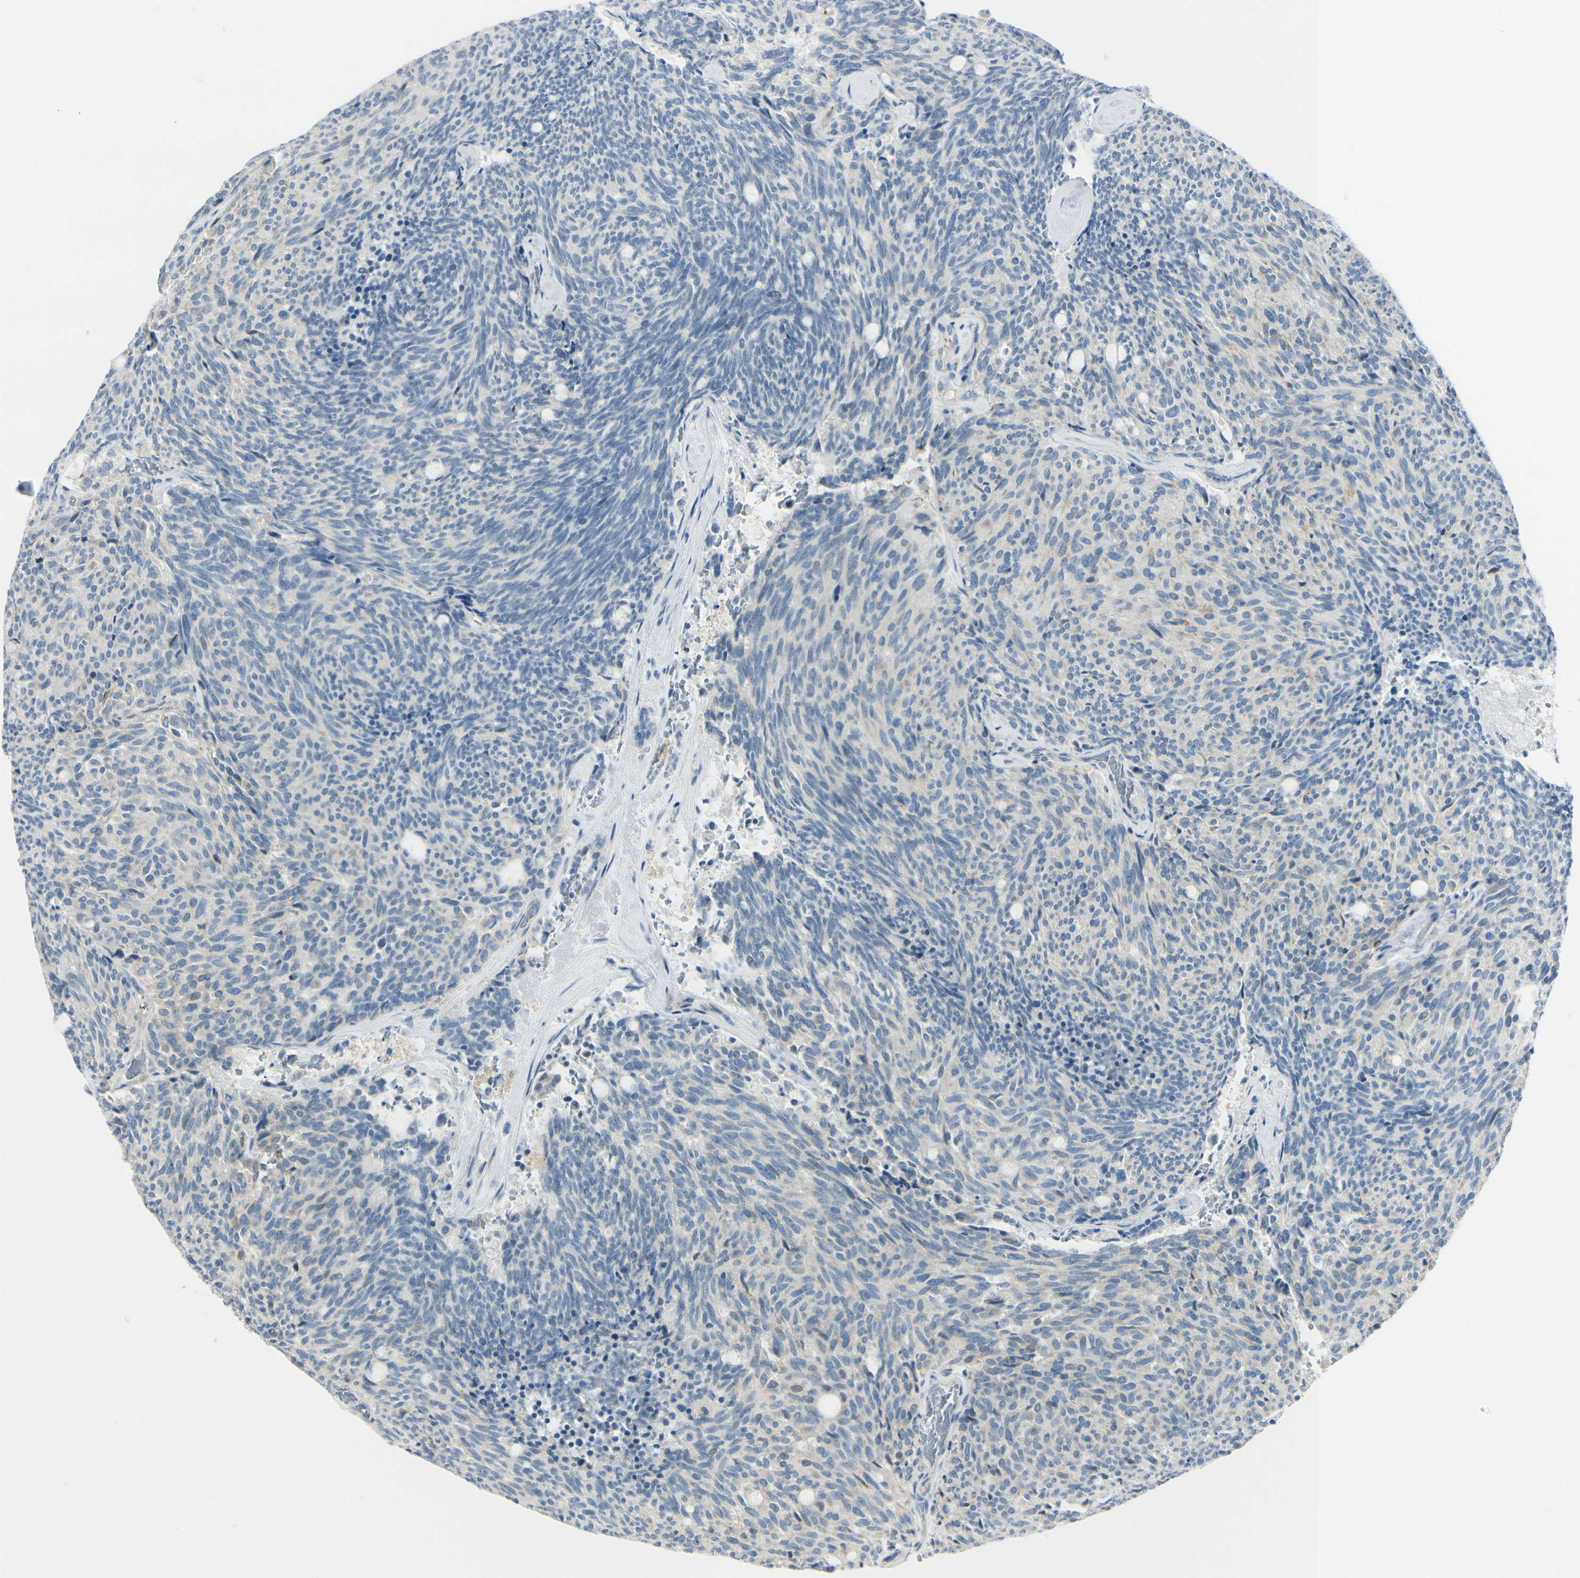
{"staining": {"intensity": "negative", "quantity": "none", "location": "none"}, "tissue": "carcinoid", "cell_type": "Tumor cells", "image_type": "cancer", "snomed": [{"axis": "morphology", "description": "Carcinoid, malignant, NOS"}, {"axis": "topography", "description": "Pancreas"}], "caption": "This micrograph is of carcinoid stained with IHC to label a protein in brown with the nuclei are counter-stained blue. There is no staining in tumor cells.", "gene": "GALNT5", "patient": {"sex": "female", "age": 54}}